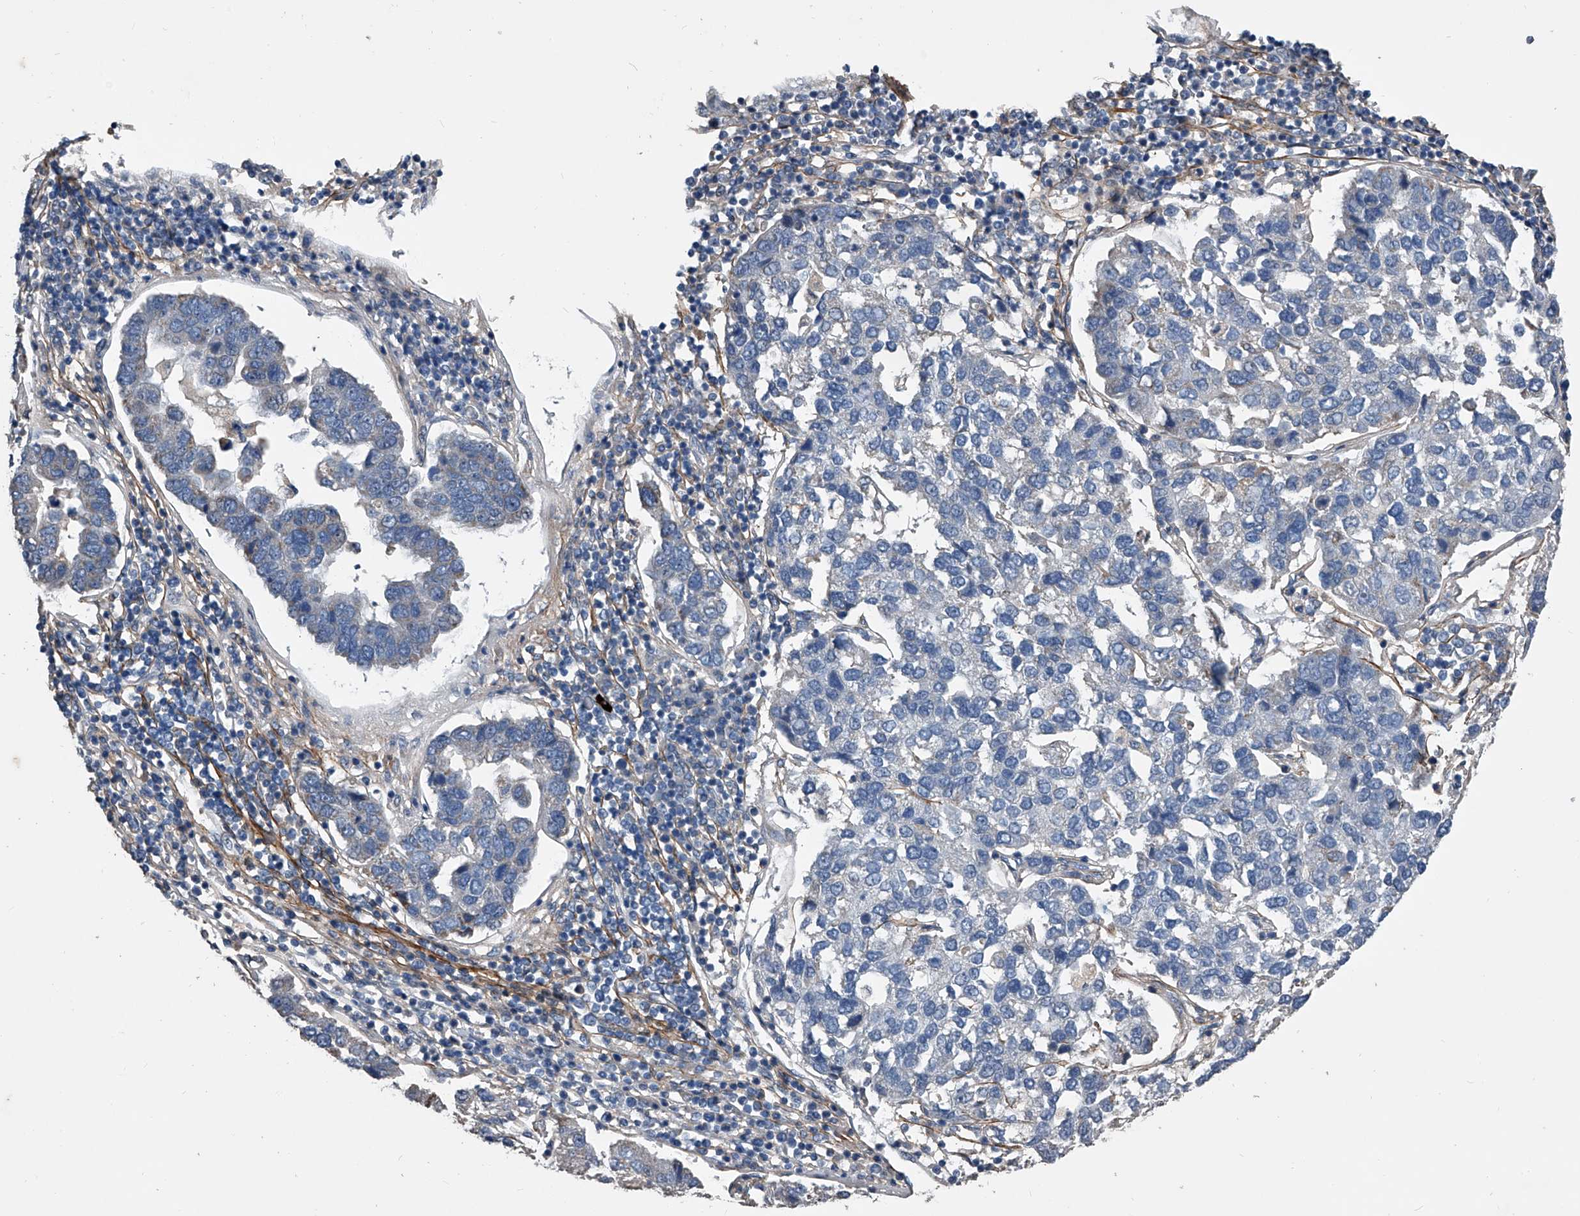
{"staining": {"intensity": "negative", "quantity": "none", "location": "none"}, "tissue": "pancreatic cancer", "cell_type": "Tumor cells", "image_type": "cancer", "snomed": [{"axis": "morphology", "description": "Adenocarcinoma, NOS"}, {"axis": "topography", "description": "Pancreas"}], "caption": "This is a histopathology image of immunohistochemistry (IHC) staining of adenocarcinoma (pancreatic), which shows no expression in tumor cells.", "gene": "PHACTR1", "patient": {"sex": "female", "age": 61}}